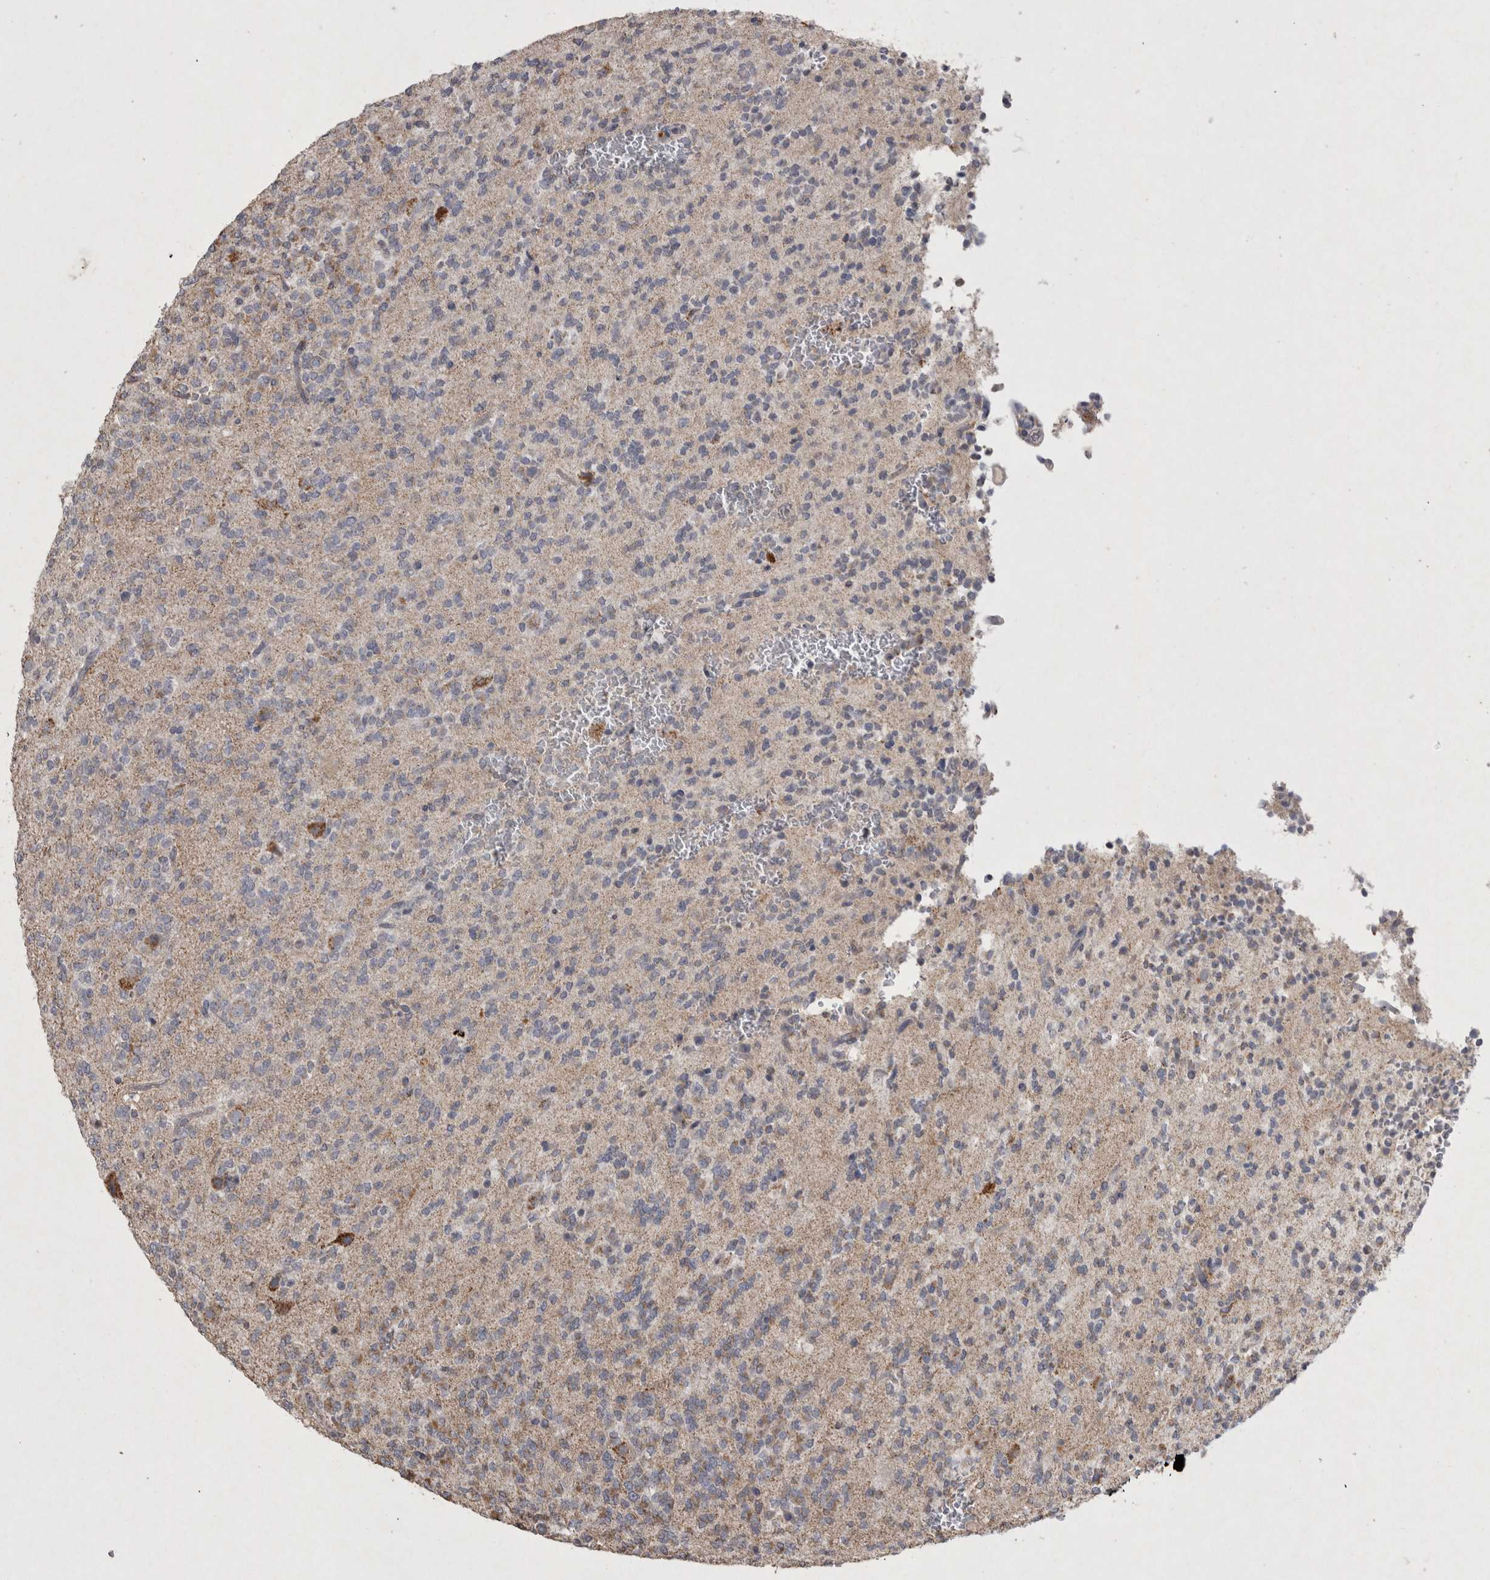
{"staining": {"intensity": "negative", "quantity": "none", "location": "none"}, "tissue": "glioma", "cell_type": "Tumor cells", "image_type": "cancer", "snomed": [{"axis": "morphology", "description": "Glioma, malignant, Low grade"}, {"axis": "topography", "description": "Brain"}], "caption": "This is a photomicrograph of immunohistochemistry staining of glioma, which shows no positivity in tumor cells.", "gene": "DKK3", "patient": {"sex": "male", "age": 38}}